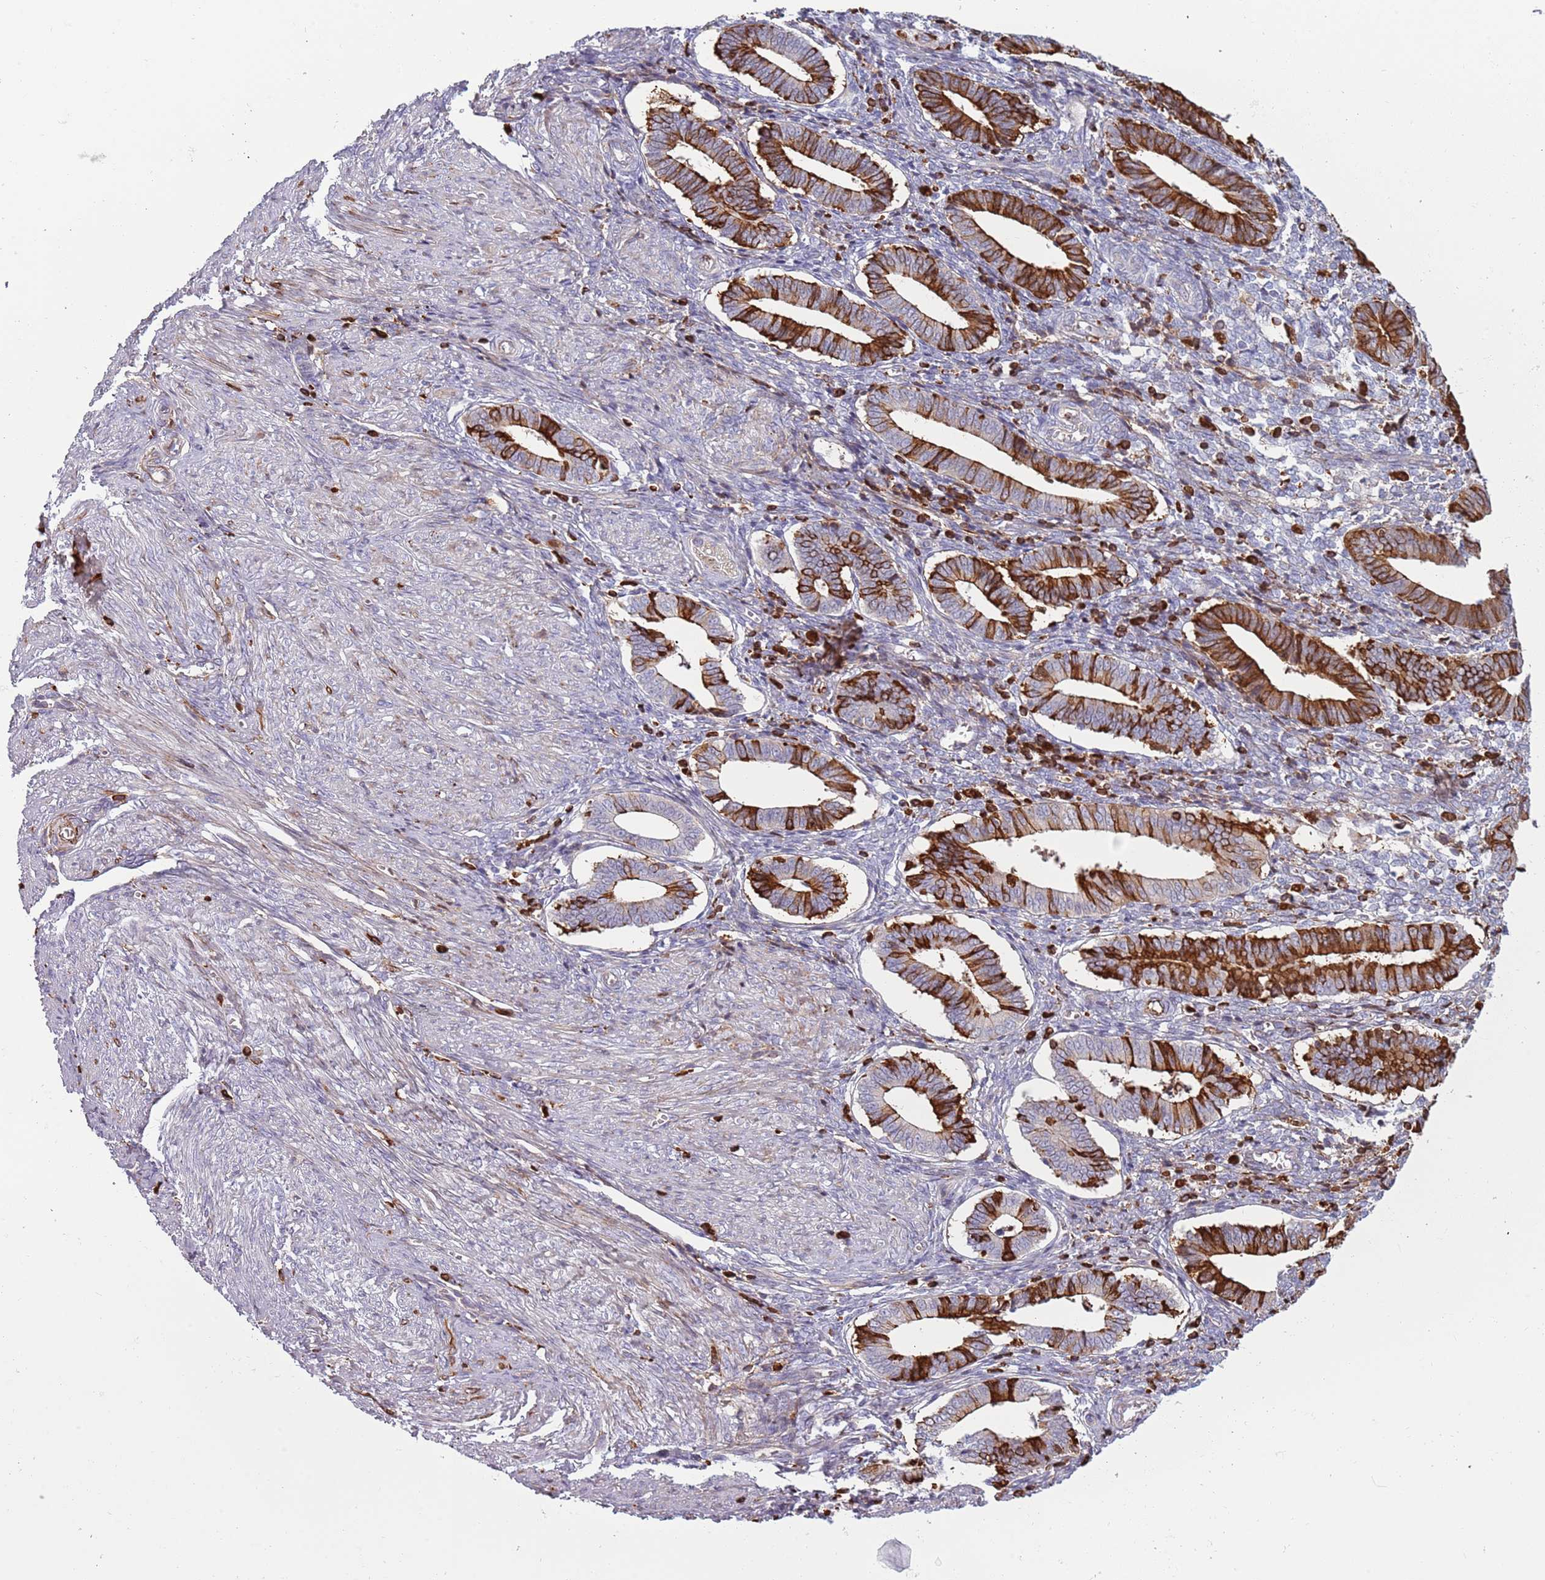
{"staining": {"intensity": "strong", "quantity": "<25%", "location": "cytoplasmic/membranous"}, "tissue": "endometrium", "cell_type": "Cells in endometrial stroma", "image_type": "normal", "snomed": [{"axis": "morphology", "description": "Normal tissue, NOS"}, {"axis": "topography", "description": "Other"}, {"axis": "topography", "description": "Endometrium"}], "caption": "IHC of benign endometrium reveals medium levels of strong cytoplasmic/membranous staining in approximately <25% of cells in endometrial stroma. Using DAB (3,3'-diaminobenzidine) (brown) and hematoxylin (blue) stains, captured at high magnification using brightfield microscopy.", "gene": "NADK", "patient": {"sex": "female", "age": 44}}